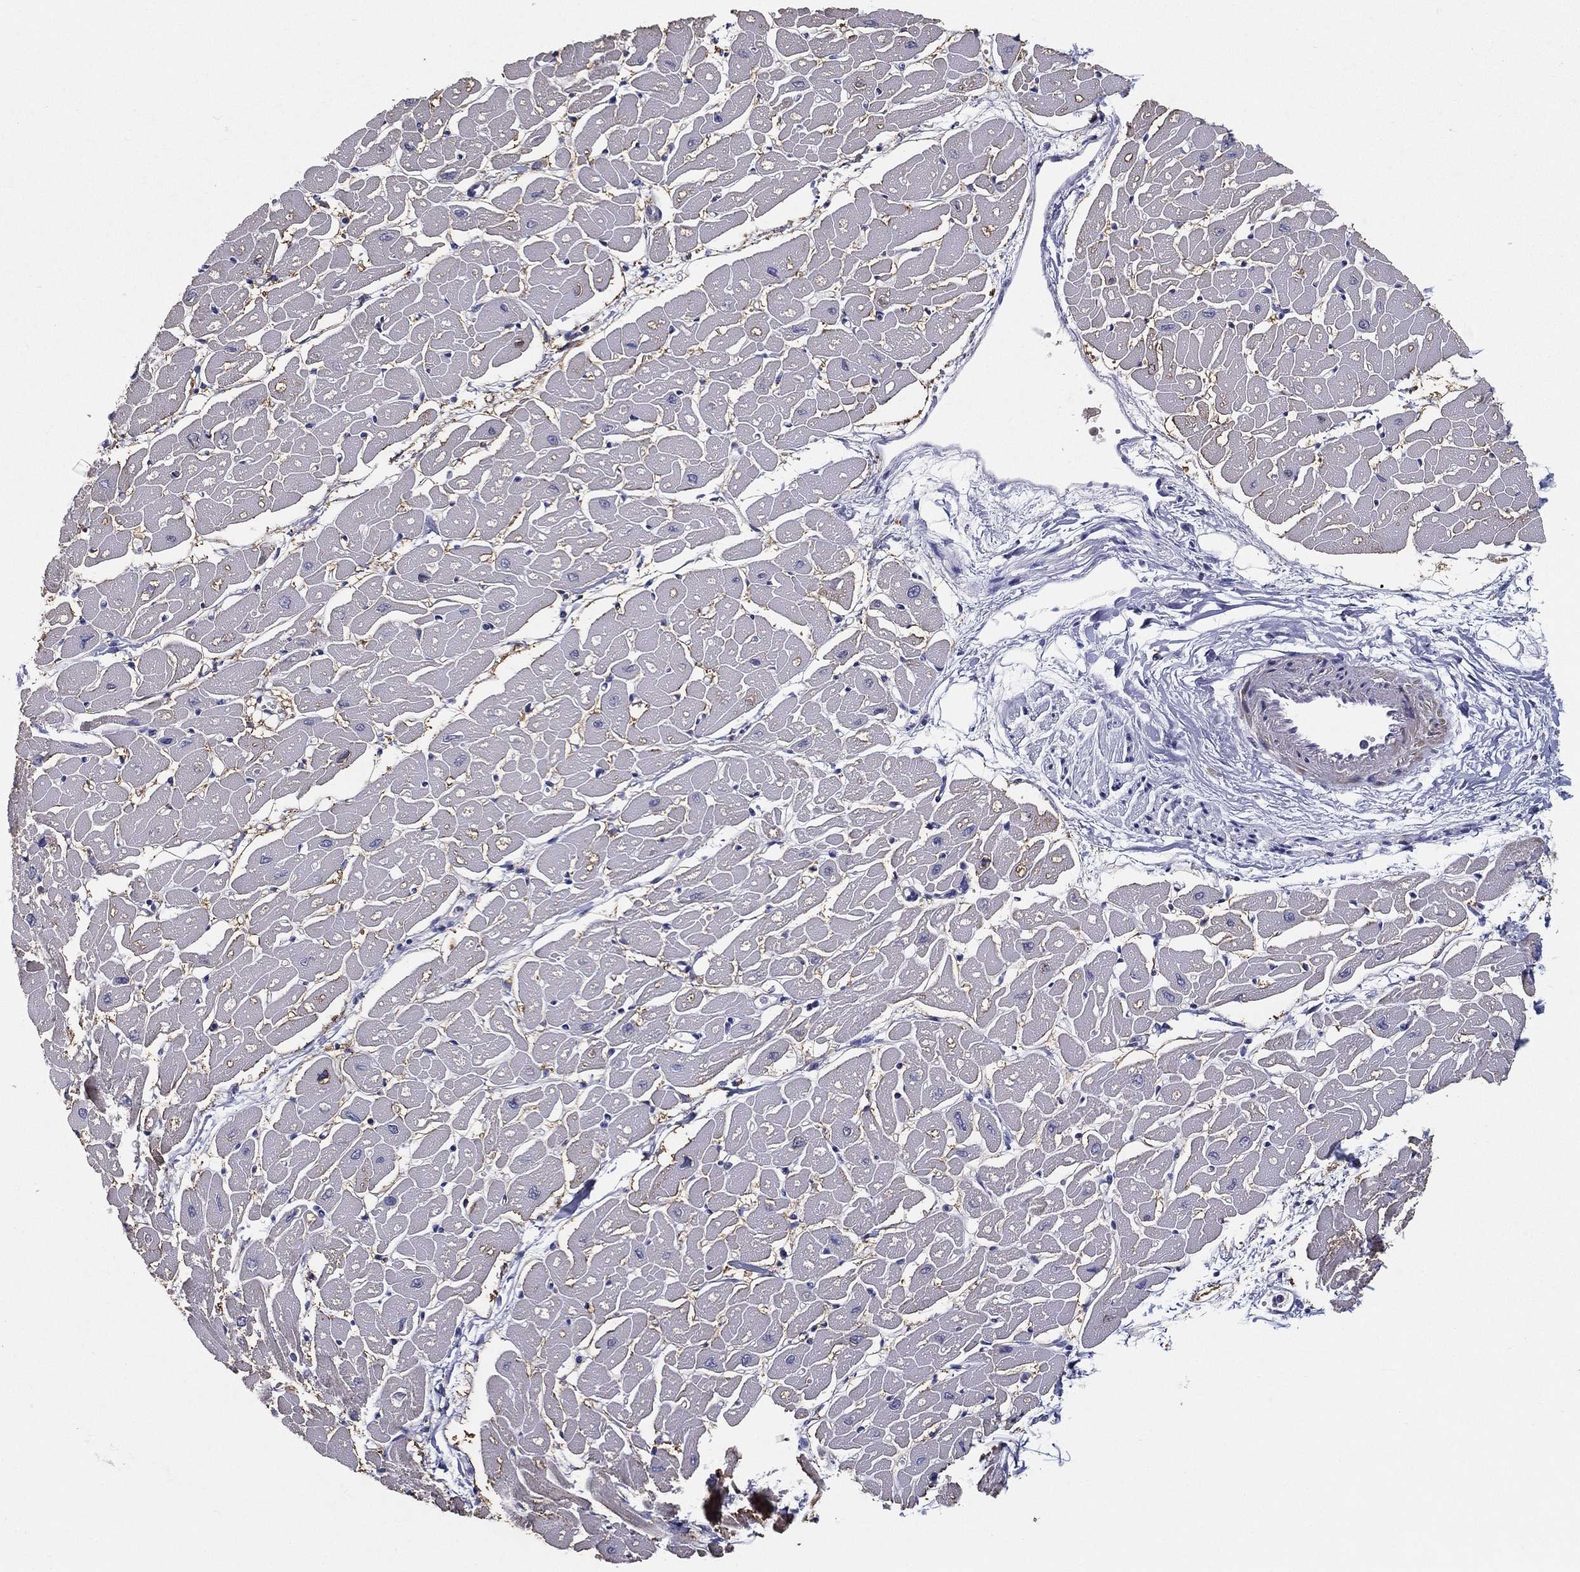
{"staining": {"intensity": "negative", "quantity": "none", "location": "none"}, "tissue": "heart muscle", "cell_type": "Cardiomyocytes", "image_type": "normal", "snomed": [{"axis": "morphology", "description": "Normal tissue, NOS"}, {"axis": "topography", "description": "Heart"}], "caption": "Immunohistochemistry (IHC) histopathology image of benign human heart muscle stained for a protein (brown), which reveals no expression in cardiomyocytes. Brightfield microscopy of immunohistochemistry stained with DAB (brown) and hematoxylin (blue), captured at high magnification.", "gene": "PCSK1", "patient": {"sex": "male", "age": 57}}